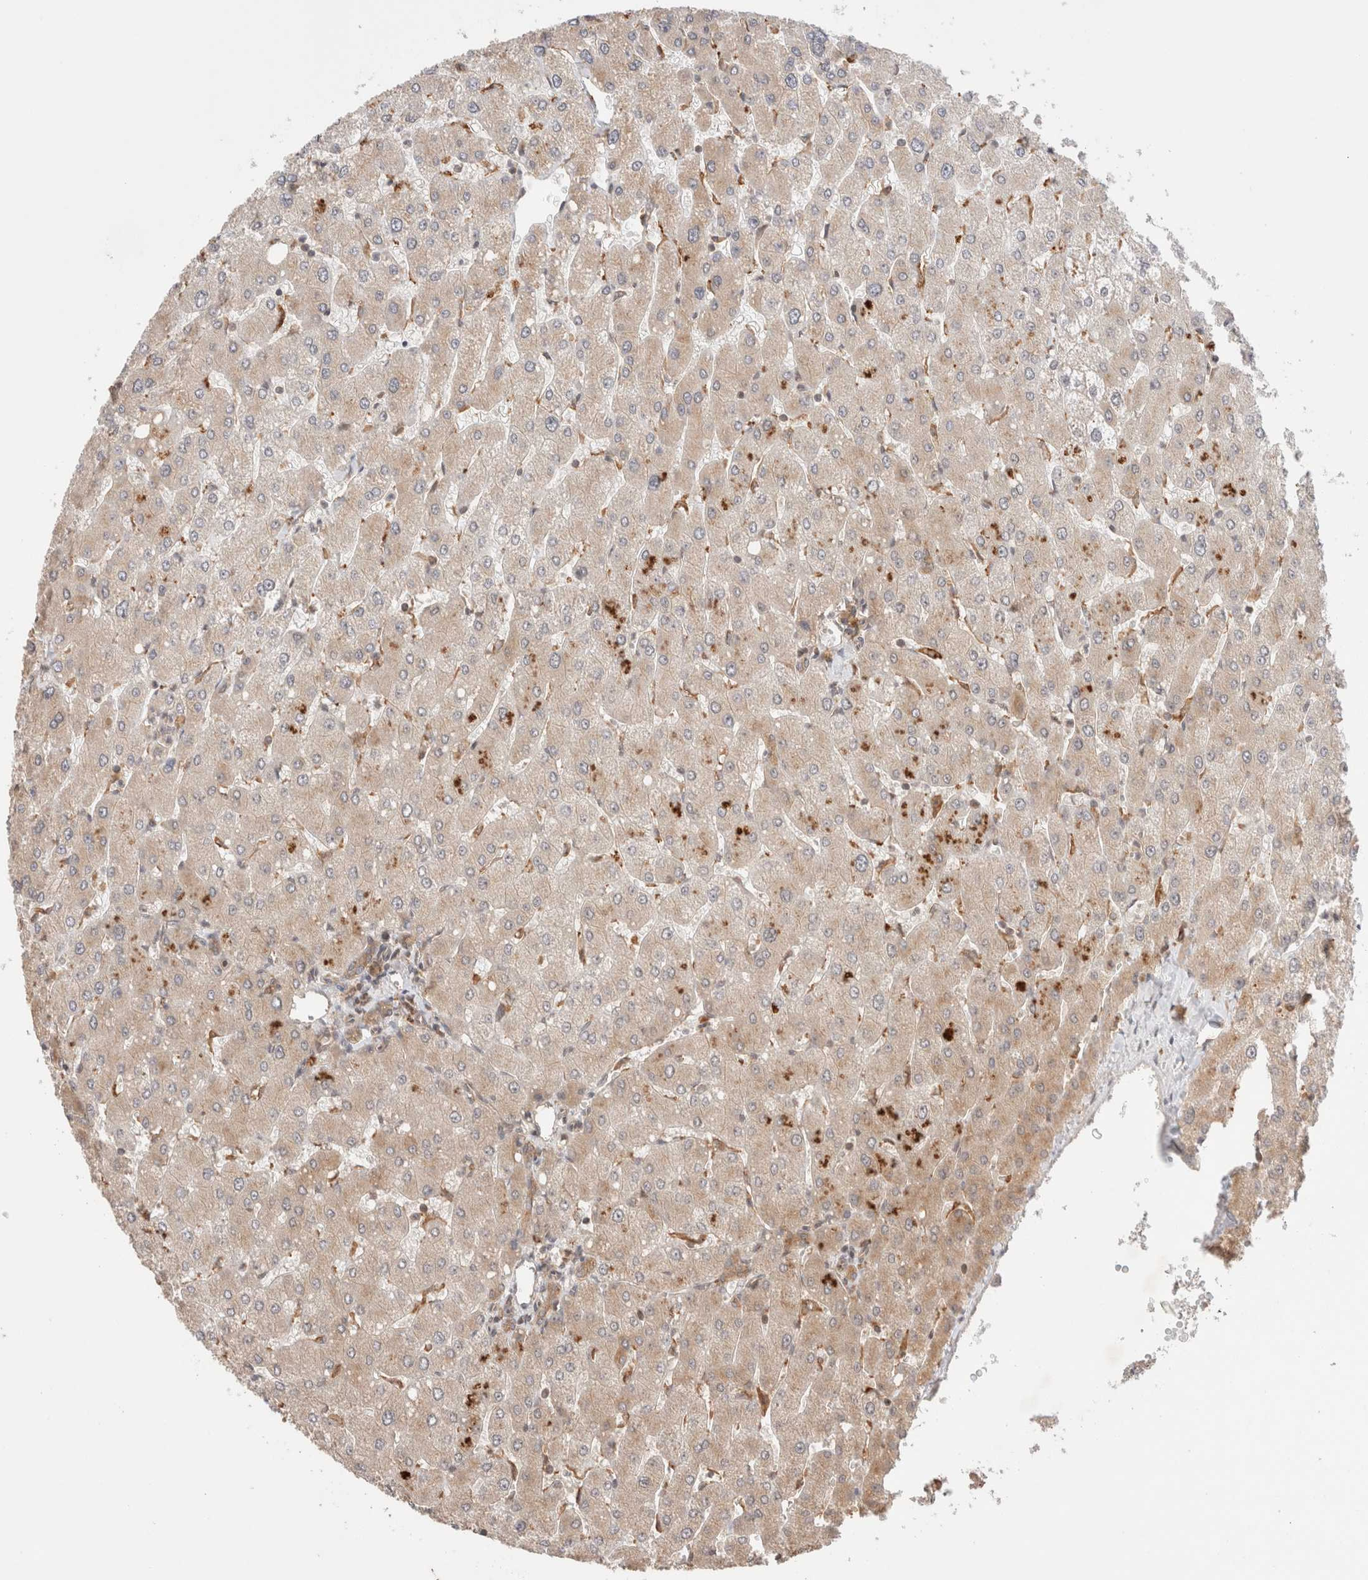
{"staining": {"intensity": "moderate", "quantity": ">75%", "location": "cytoplasmic/membranous"}, "tissue": "liver", "cell_type": "Cholangiocytes", "image_type": "normal", "snomed": [{"axis": "morphology", "description": "Normal tissue, NOS"}, {"axis": "topography", "description": "Liver"}], "caption": "Liver stained with a protein marker displays moderate staining in cholangiocytes.", "gene": "SIKE1", "patient": {"sex": "male", "age": 55}}